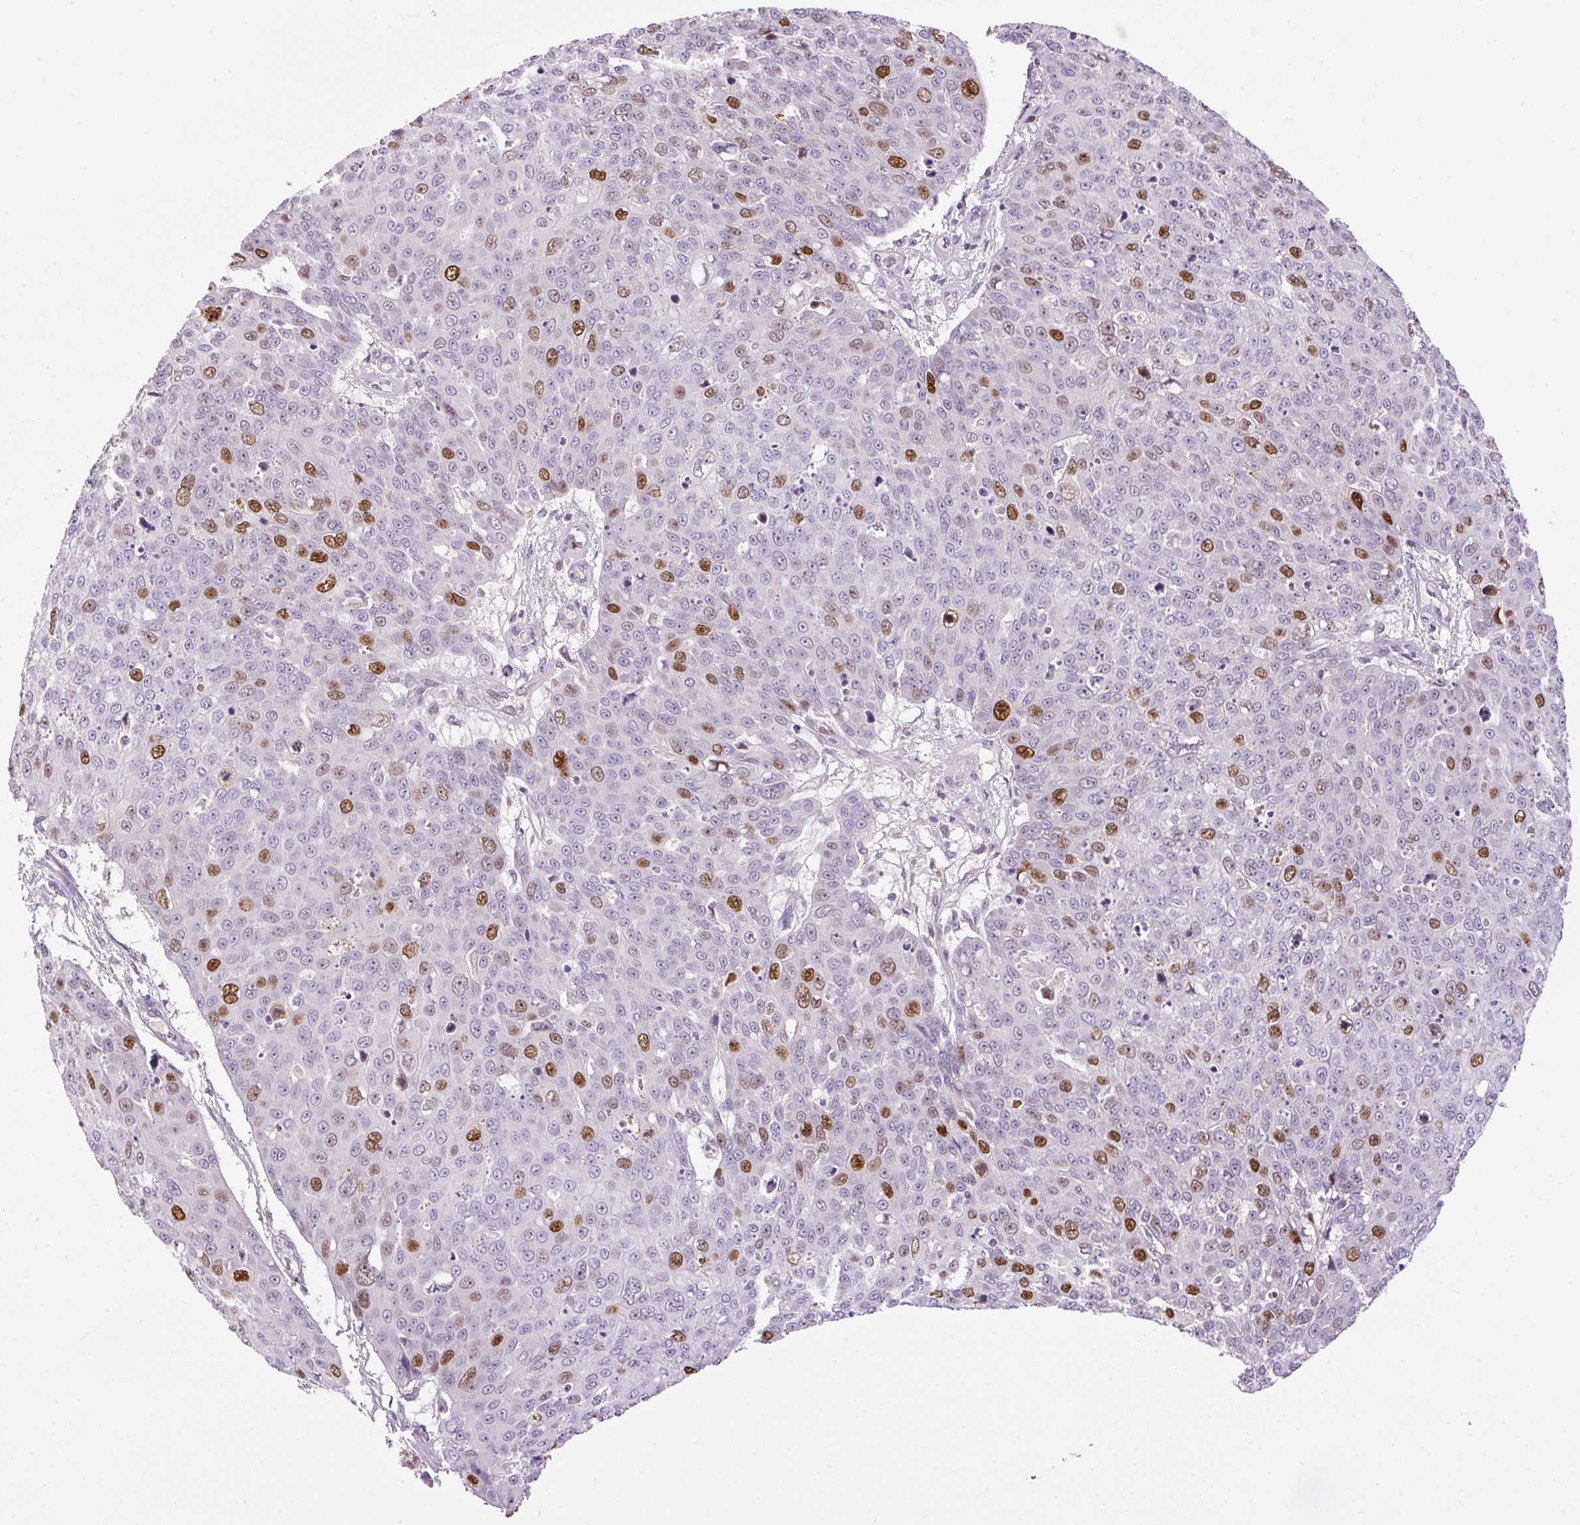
{"staining": {"intensity": "moderate", "quantity": "25%-75%", "location": "nuclear"}, "tissue": "skin cancer", "cell_type": "Tumor cells", "image_type": "cancer", "snomed": [{"axis": "morphology", "description": "Squamous cell carcinoma, NOS"}, {"axis": "topography", "description": "Skin"}], "caption": "Immunohistochemistry histopathology image of neoplastic tissue: skin squamous cell carcinoma stained using immunohistochemistry (IHC) displays medium levels of moderate protein expression localized specifically in the nuclear of tumor cells, appearing as a nuclear brown color.", "gene": "KPNA2", "patient": {"sex": "male", "age": 71}}